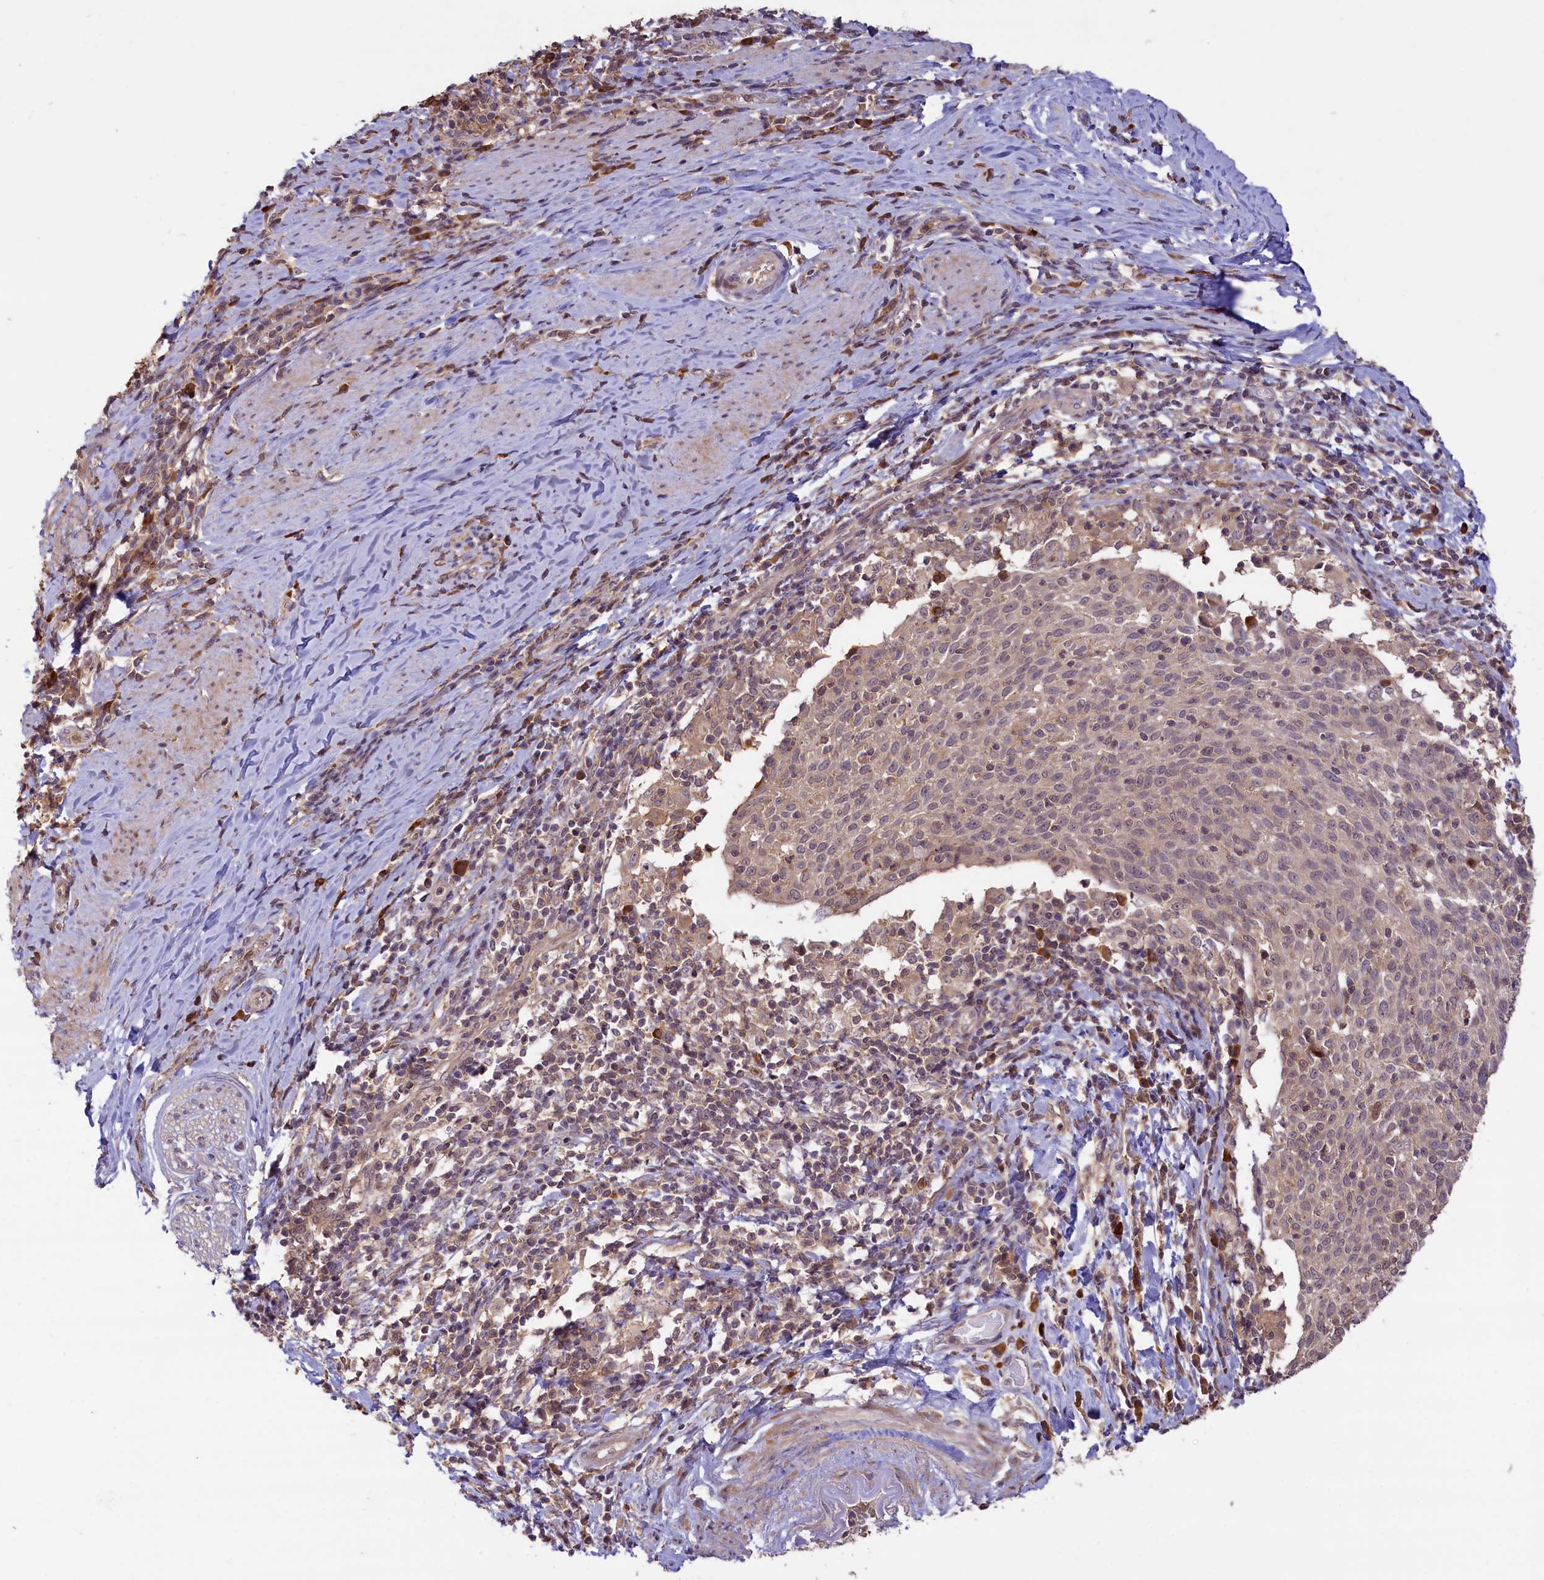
{"staining": {"intensity": "weak", "quantity": "25%-75%", "location": "cytoplasmic/membranous,nuclear"}, "tissue": "cervical cancer", "cell_type": "Tumor cells", "image_type": "cancer", "snomed": [{"axis": "morphology", "description": "Squamous cell carcinoma, NOS"}, {"axis": "topography", "description": "Cervix"}], "caption": "The immunohistochemical stain highlights weak cytoplasmic/membranous and nuclear positivity in tumor cells of cervical cancer (squamous cell carcinoma) tissue.", "gene": "RIC8A", "patient": {"sex": "female", "age": 52}}